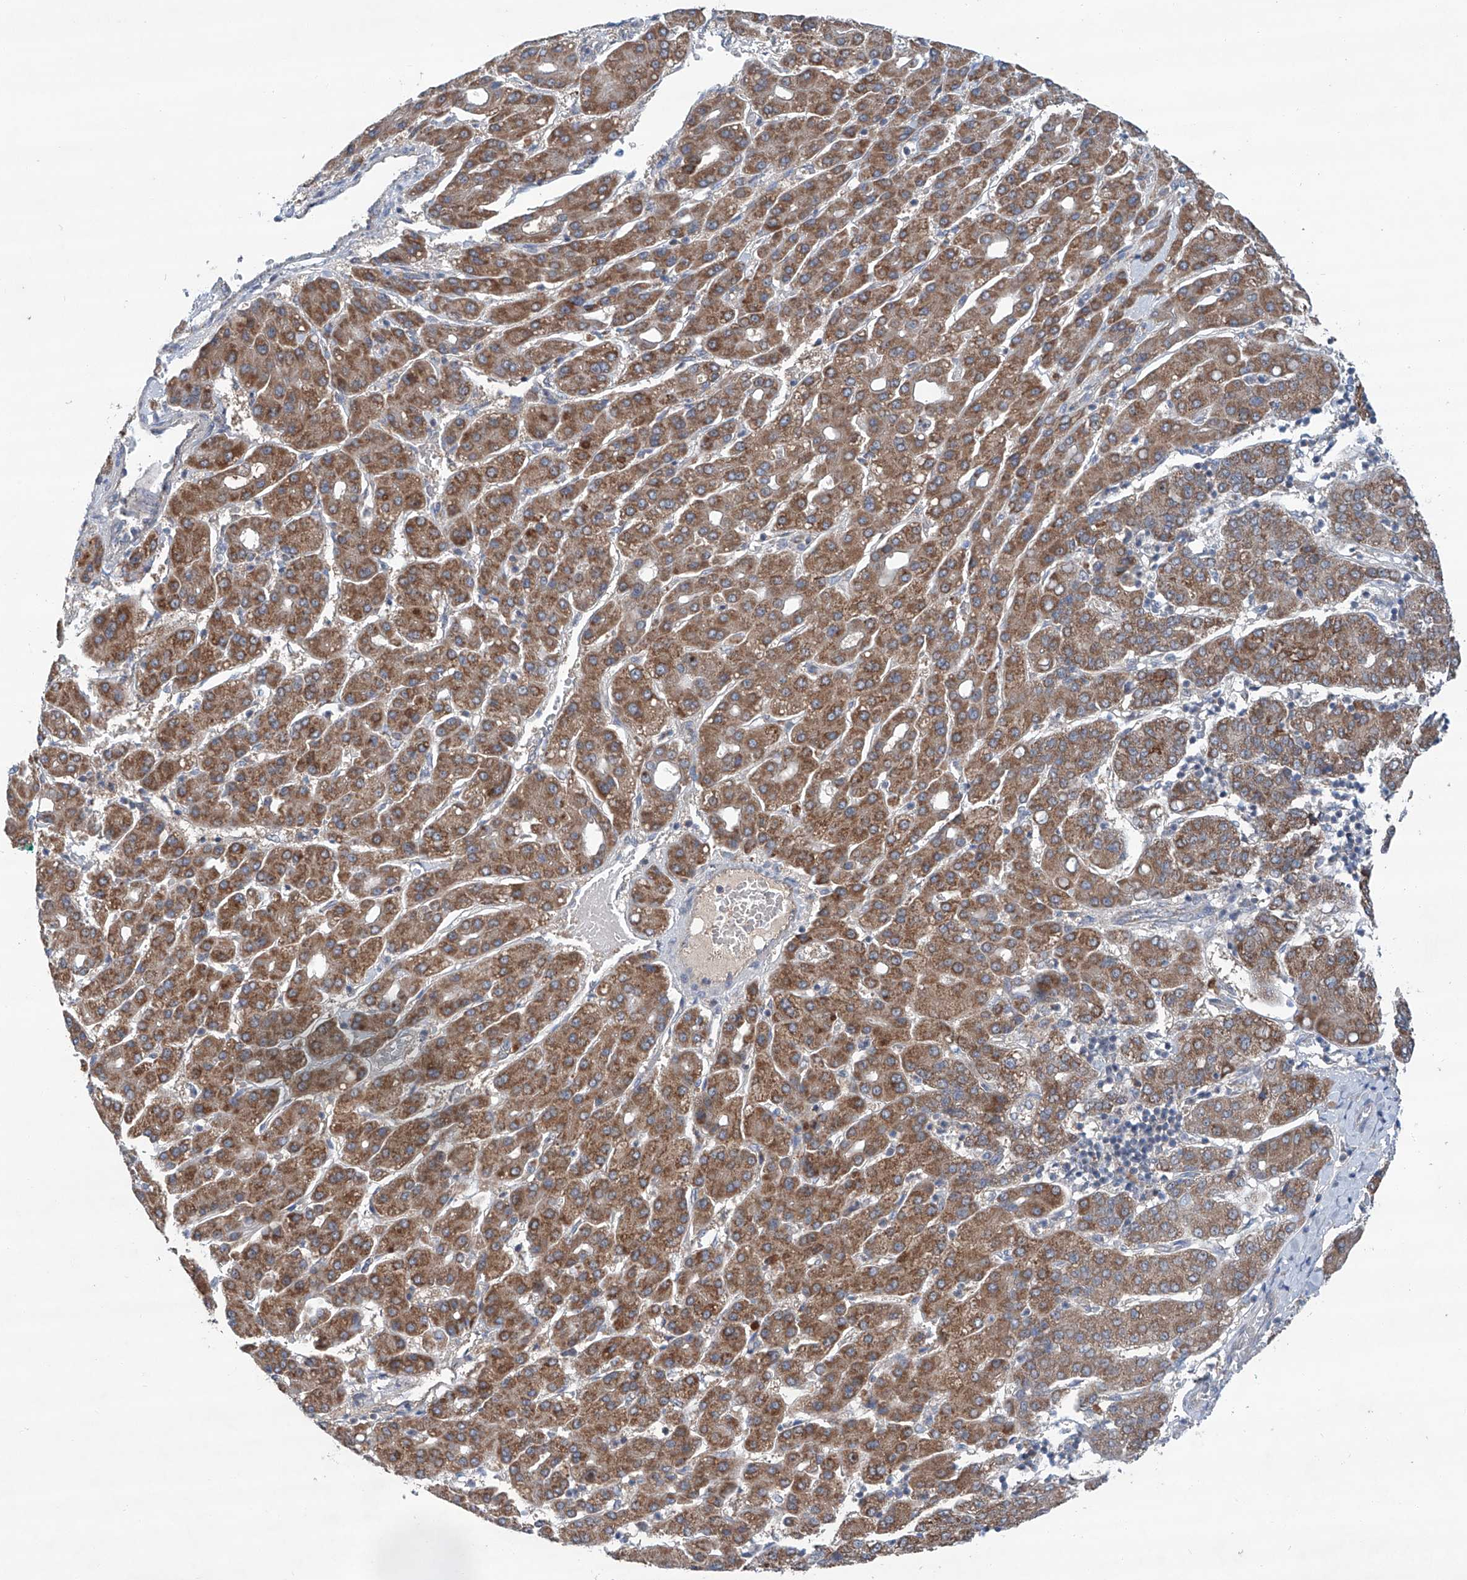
{"staining": {"intensity": "moderate", "quantity": ">75%", "location": "cytoplasmic/membranous"}, "tissue": "liver cancer", "cell_type": "Tumor cells", "image_type": "cancer", "snomed": [{"axis": "morphology", "description": "Carcinoma, Hepatocellular, NOS"}, {"axis": "topography", "description": "Liver"}], "caption": "Immunohistochemical staining of liver cancer (hepatocellular carcinoma) demonstrates medium levels of moderate cytoplasmic/membranous expression in about >75% of tumor cells. (DAB (3,3'-diaminobenzidine) = brown stain, brightfield microscopy at high magnification).", "gene": "SIX4", "patient": {"sex": "male", "age": 65}}